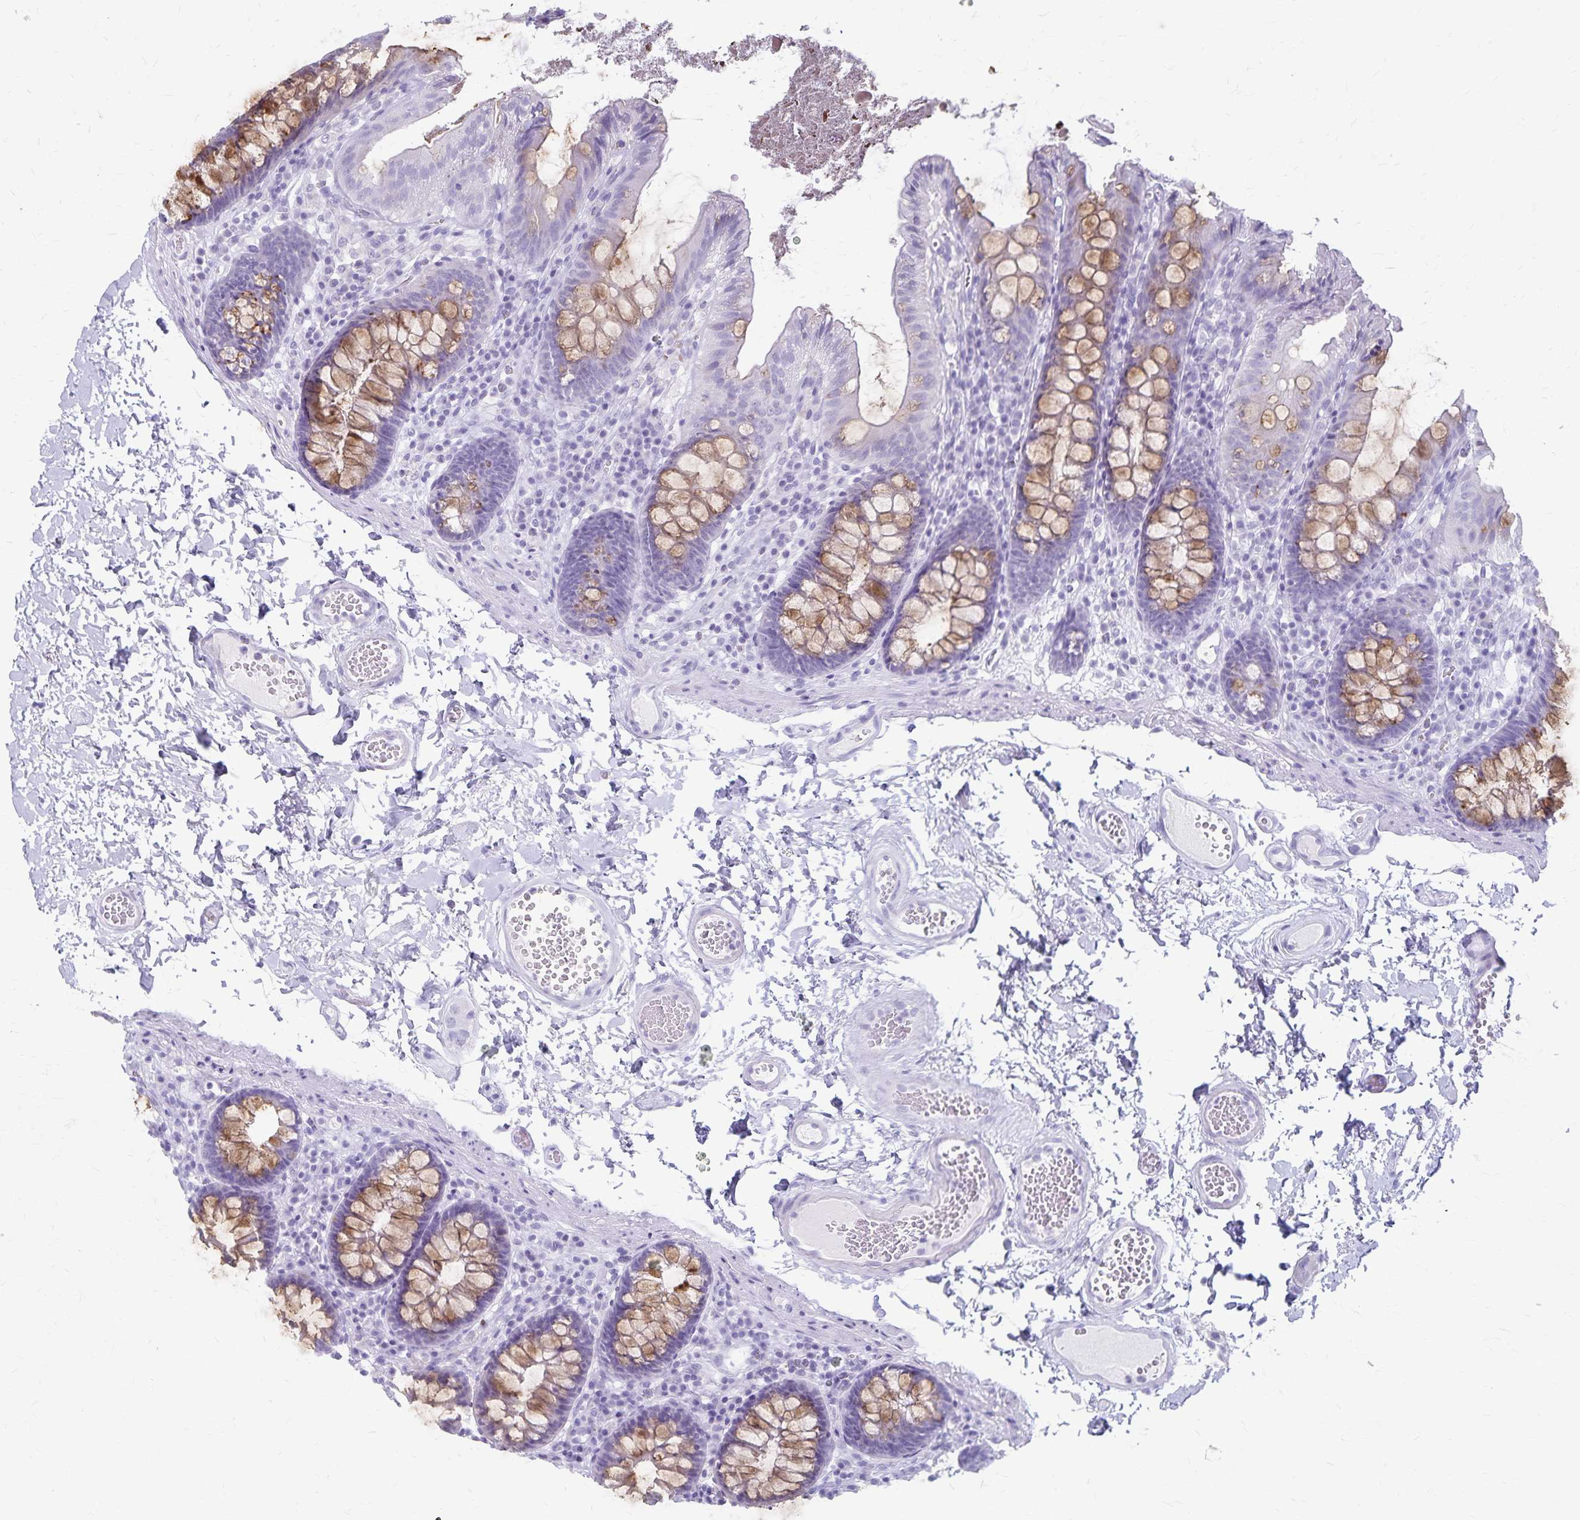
{"staining": {"intensity": "negative", "quantity": "none", "location": "none"}, "tissue": "colon", "cell_type": "Endothelial cells", "image_type": "normal", "snomed": [{"axis": "morphology", "description": "Normal tissue, NOS"}, {"axis": "topography", "description": "Colon"}, {"axis": "topography", "description": "Peripheral nerve tissue"}], "caption": "High power microscopy micrograph of an immunohistochemistry histopathology image of normal colon, revealing no significant positivity in endothelial cells. (DAB immunohistochemistry with hematoxylin counter stain).", "gene": "GPBAR1", "patient": {"sex": "male", "age": 84}}